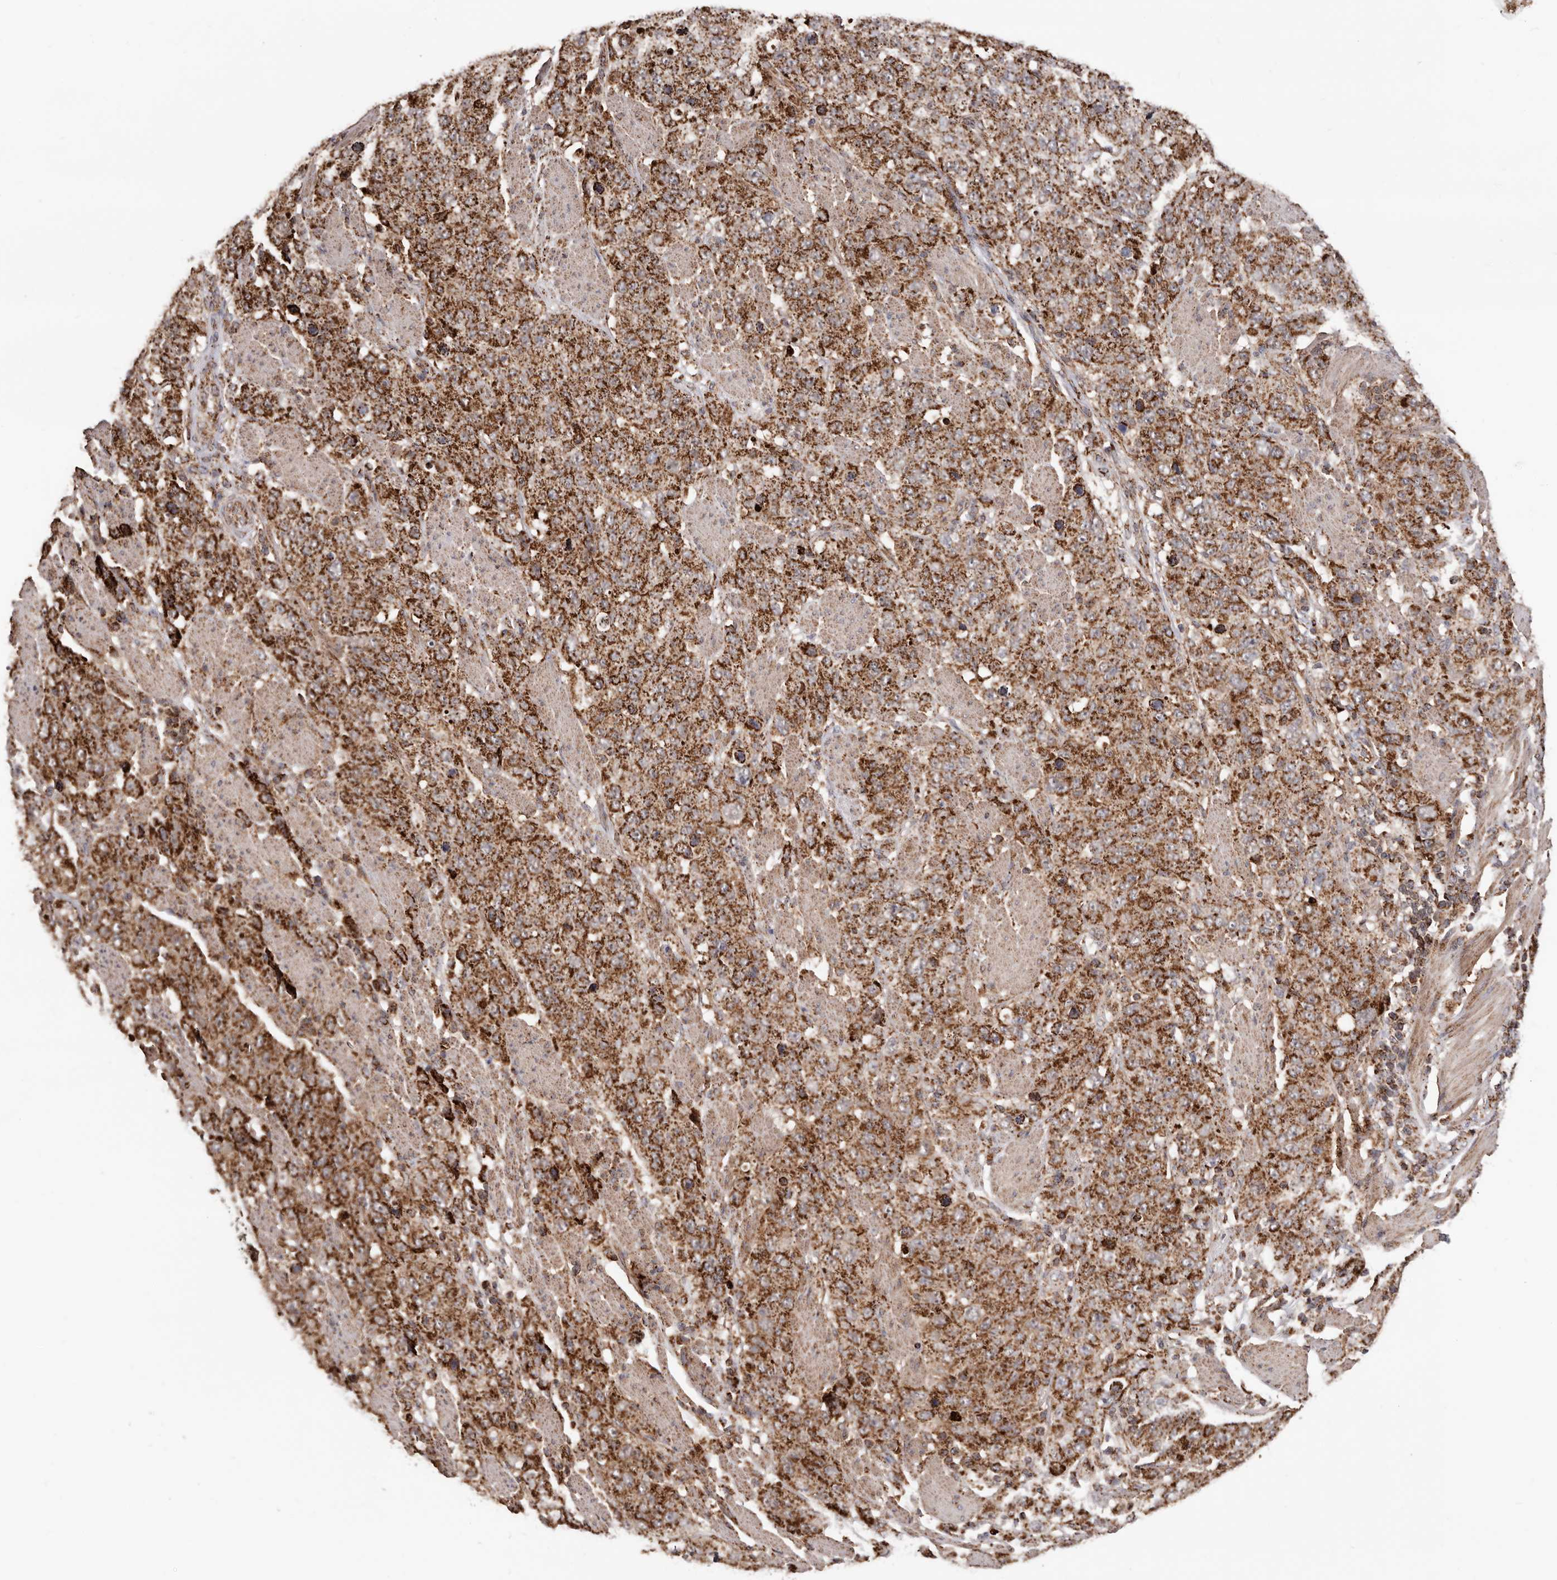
{"staining": {"intensity": "strong", "quantity": ">75%", "location": "cytoplasmic/membranous"}, "tissue": "stomach cancer", "cell_type": "Tumor cells", "image_type": "cancer", "snomed": [{"axis": "morphology", "description": "Adenocarcinoma, NOS"}, {"axis": "topography", "description": "Stomach"}], "caption": "This micrograph reveals stomach adenocarcinoma stained with IHC to label a protein in brown. The cytoplasmic/membranous of tumor cells show strong positivity for the protein. Nuclei are counter-stained blue.", "gene": "PRKACB", "patient": {"sex": "male", "age": 48}}